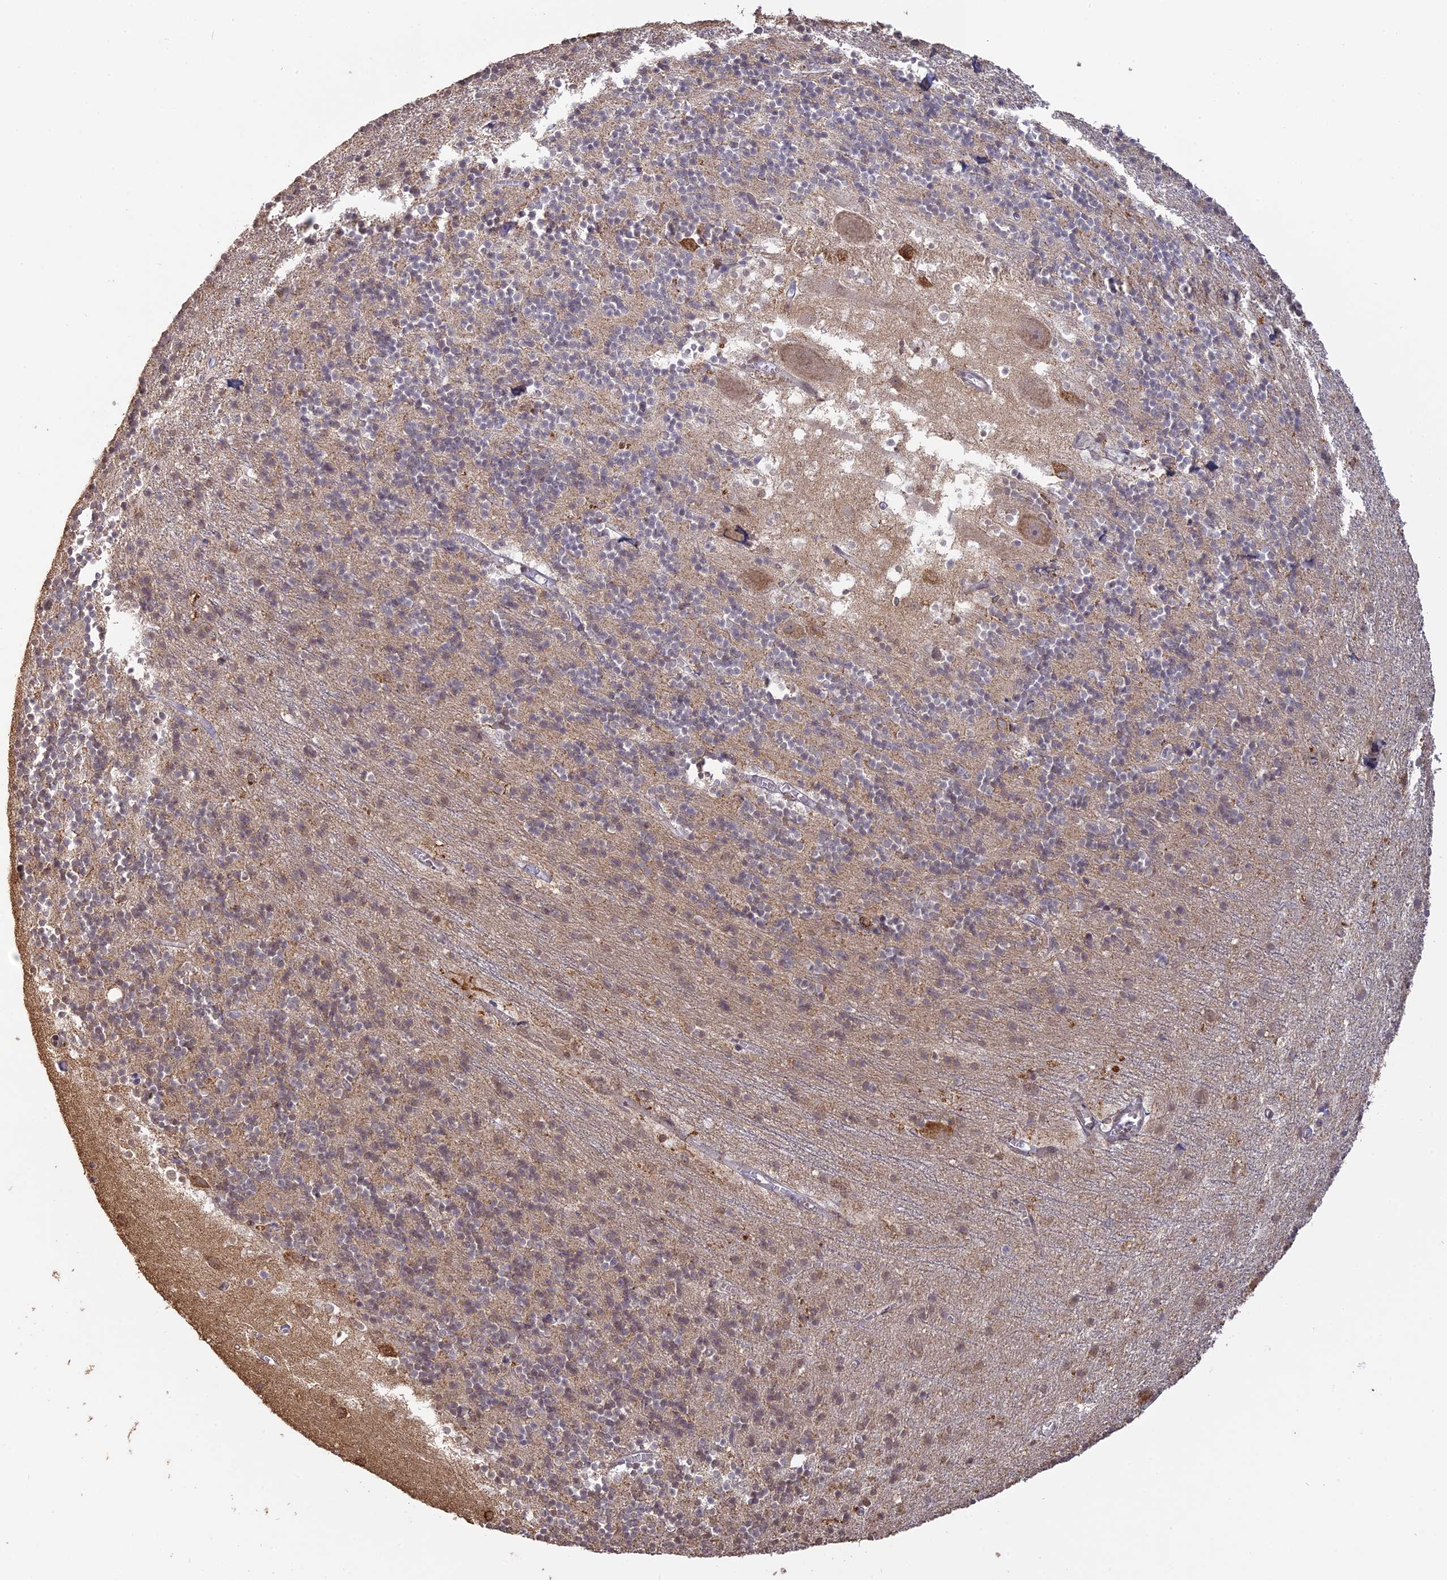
{"staining": {"intensity": "negative", "quantity": "none", "location": "none"}, "tissue": "cerebellum", "cell_type": "Cells in granular layer", "image_type": "normal", "snomed": [{"axis": "morphology", "description": "Normal tissue, NOS"}, {"axis": "topography", "description": "Cerebellum"}], "caption": "High power microscopy micrograph of an immunohistochemistry micrograph of unremarkable cerebellum, revealing no significant expression in cells in granular layer. Brightfield microscopy of immunohistochemistry (IHC) stained with DAB (3,3'-diaminobenzidine) (brown) and hematoxylin (blue), captured at high magnification.", "gene": "APOBR", "patient": {"sex": "male", "age": 54}}